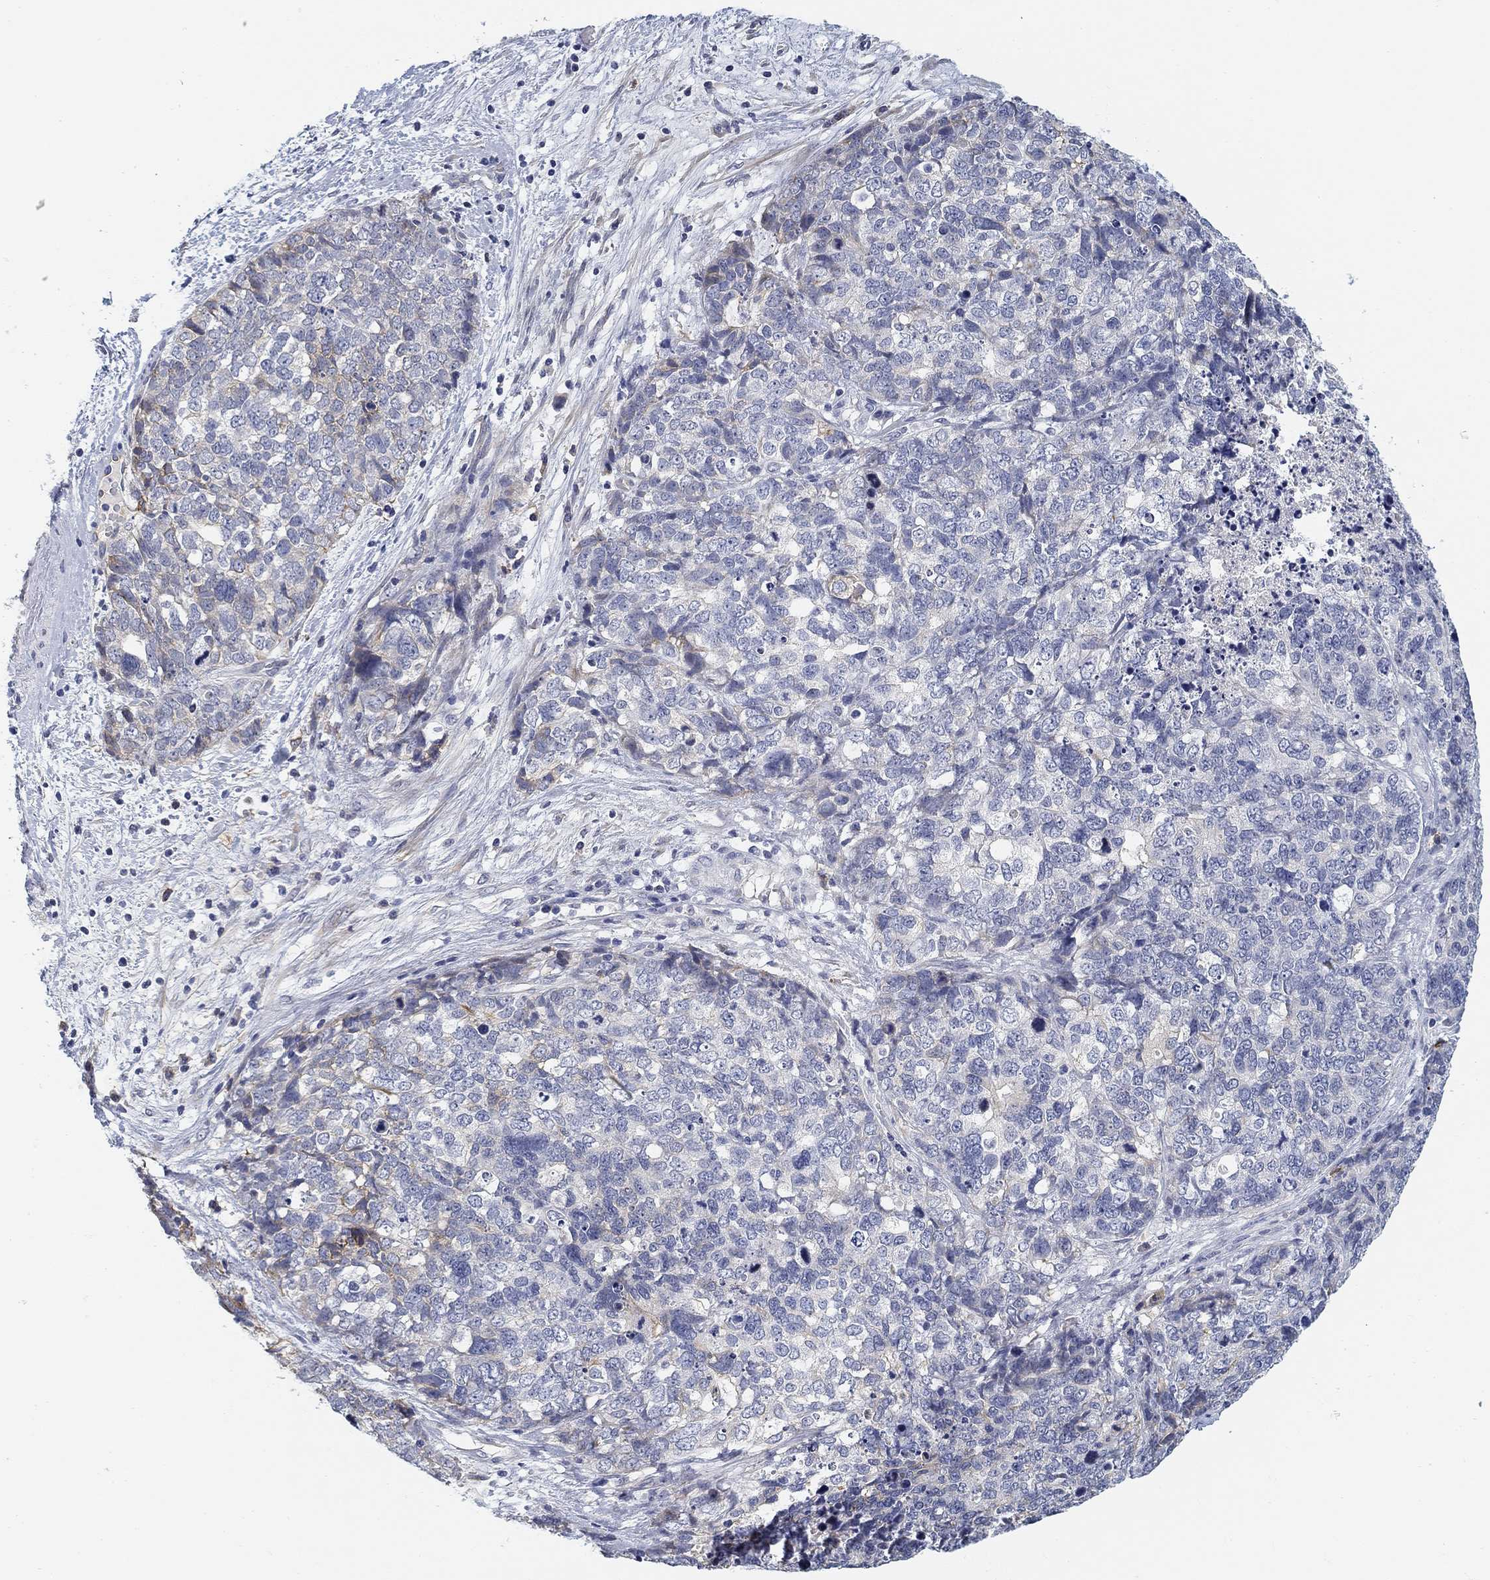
{"staining": {"intensity": "negative", "quantity": "none", "location": "none"}, "tissue": "cervical cancer", "cell_type": "Tumor cells", "image_type": "cancer", "snomed": [{"axis": "morphology", "description": "Squamous cell carcinoma, NOS"}, {"axis": "topography", "description": "Cervix"}], "caption": "The photomicrograph exhibits no significant positivity in tumor cells of cervical cancer (squamous cell carcinoma).", "gene": "SLC2A5", "patient": {"sex": "female", "age": 63}}